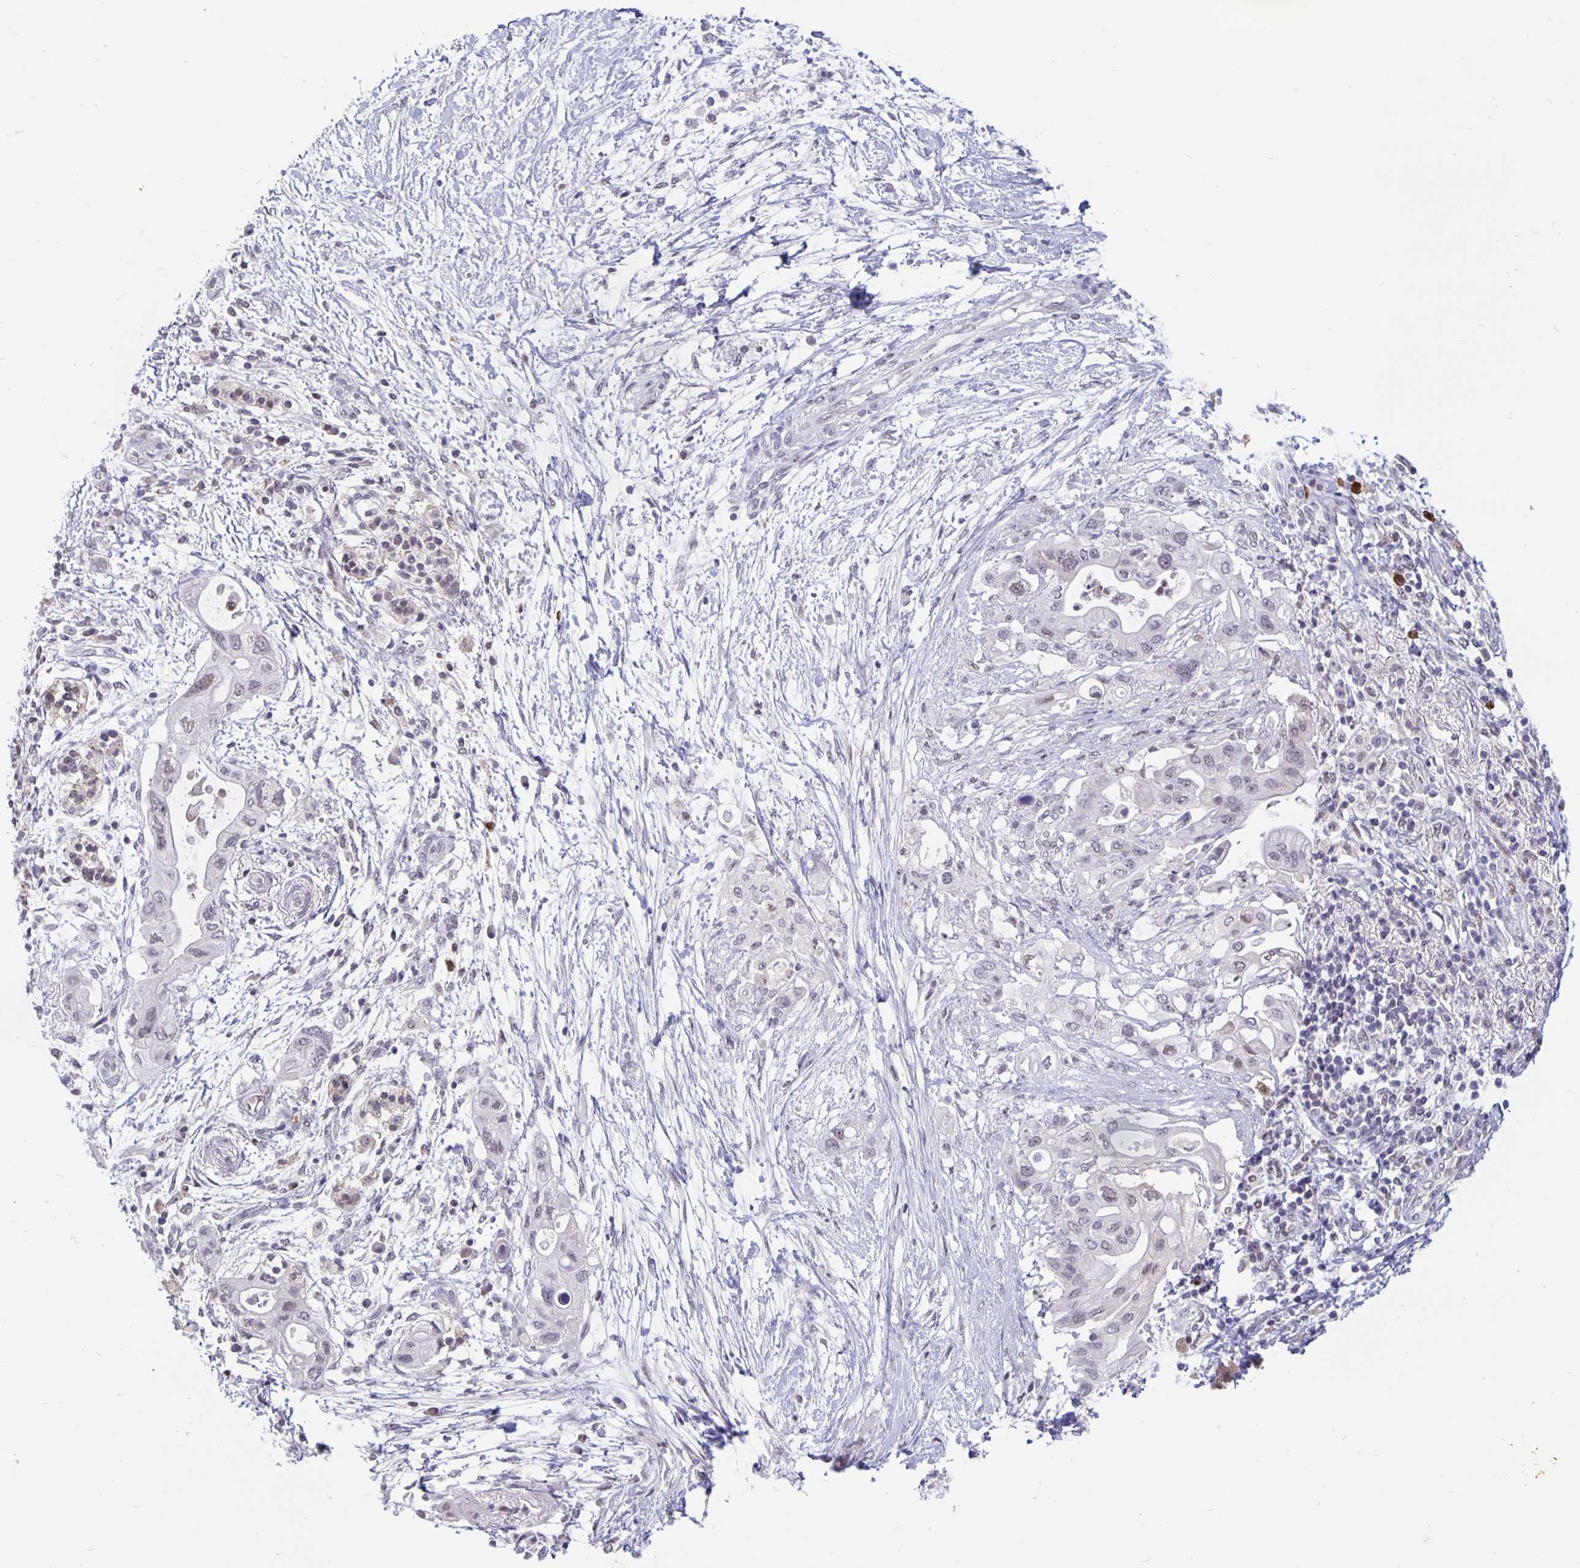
{"staining": {"intensity": "weak", "quantity": "<25%", "location": "nuclear"}, "tissue": "pancreatic cancer", "cell_type": "Tumor cells", "image_type": "cancer", "snomed": [{"axis": "morphology", "description": "Adenocarcinoma, NOS"}, {"axis": "topography", "description": "Pancreas"}], "caption": "The micrograph reveals no significant expression in tumor cells of pancreatic cancer (adenocarcinoma).", "gene": "ZNF691", "patient": {"sex": "female", "age": 72}}